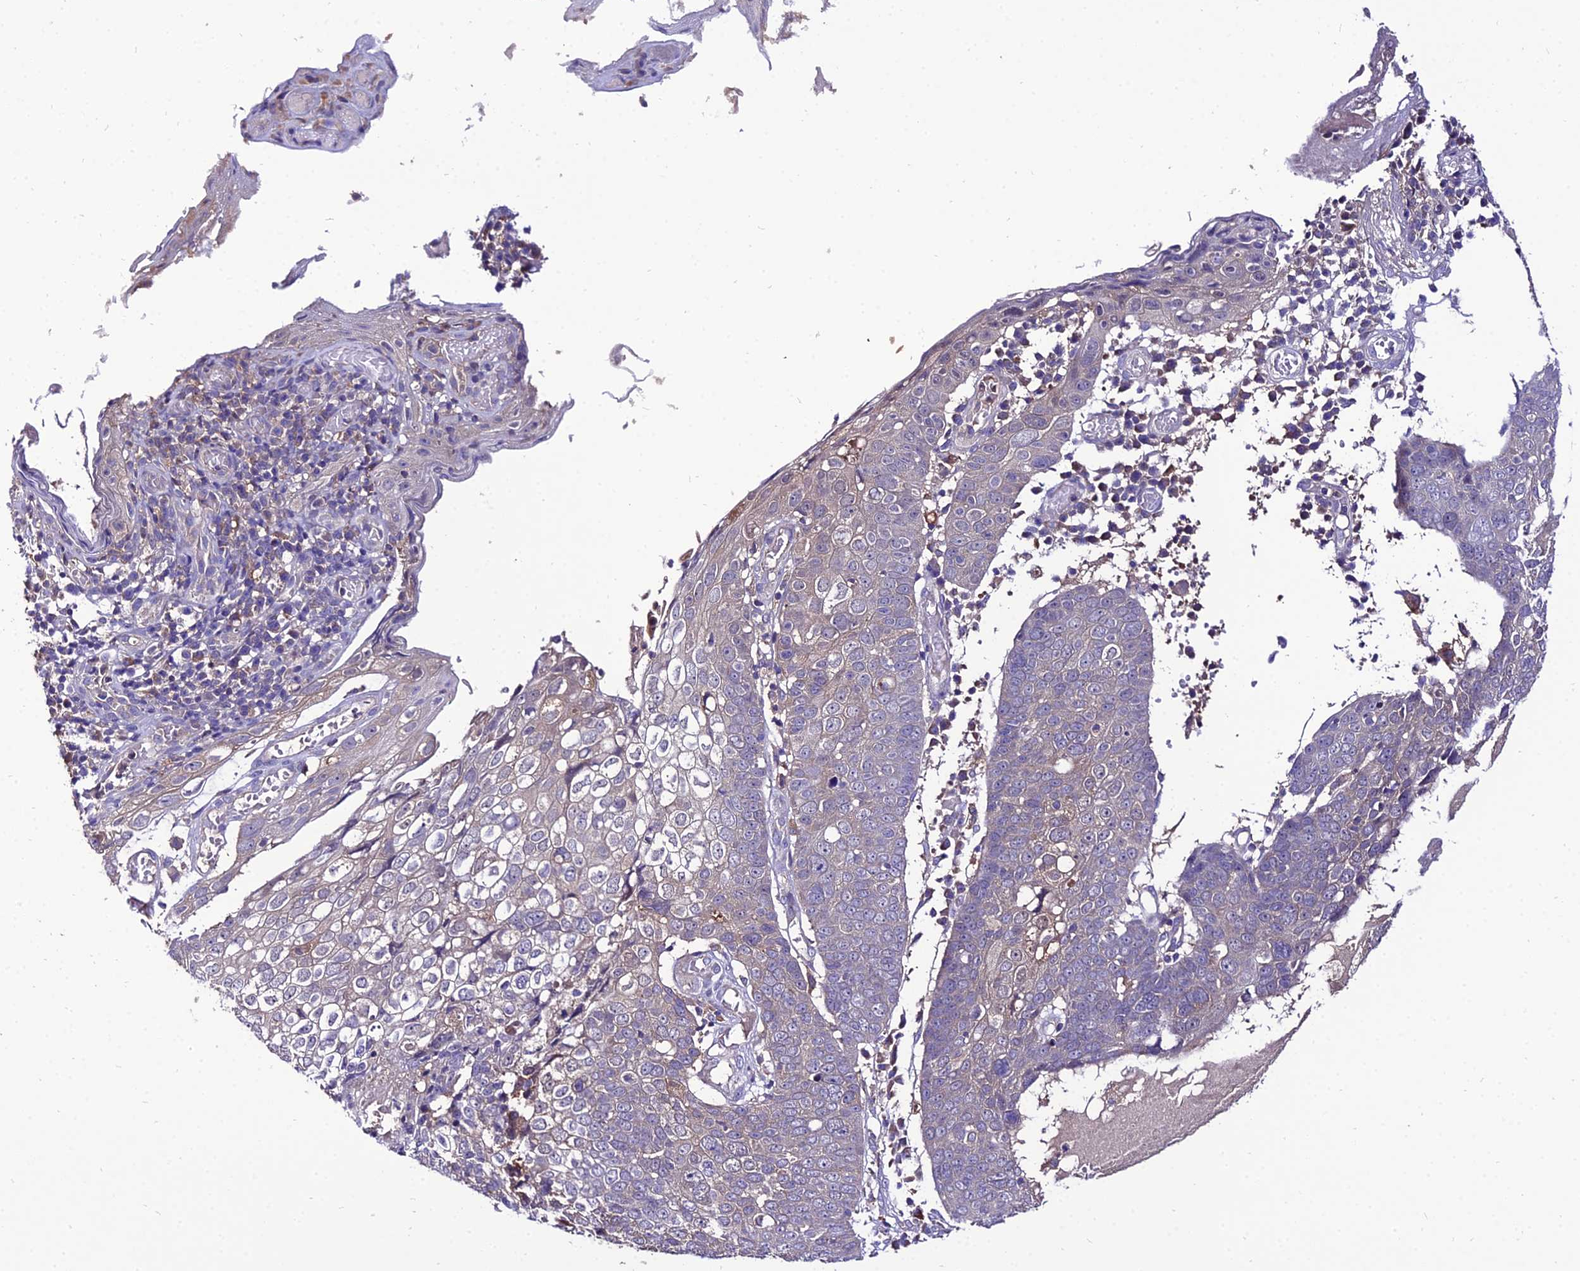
{"staining": {"intensity": "negative", "quantity": "none", "location": "none"}, "tissue": "skin cancer", "cell_type": "Tumor cells", "image_type": "cancer", "snomed": [{"axis": "morphology", "description": "Squamous cell carcinoma, NOS"}, {"axis": "topography", "description": "Skin"}], "caption": "Human skin cancer stained for a protein using immunohistochemistry (IHC) demonstrates no staining in tumor cells.", "gene": "C2orf69", "patient": {"sex": "male", "age": 71}}